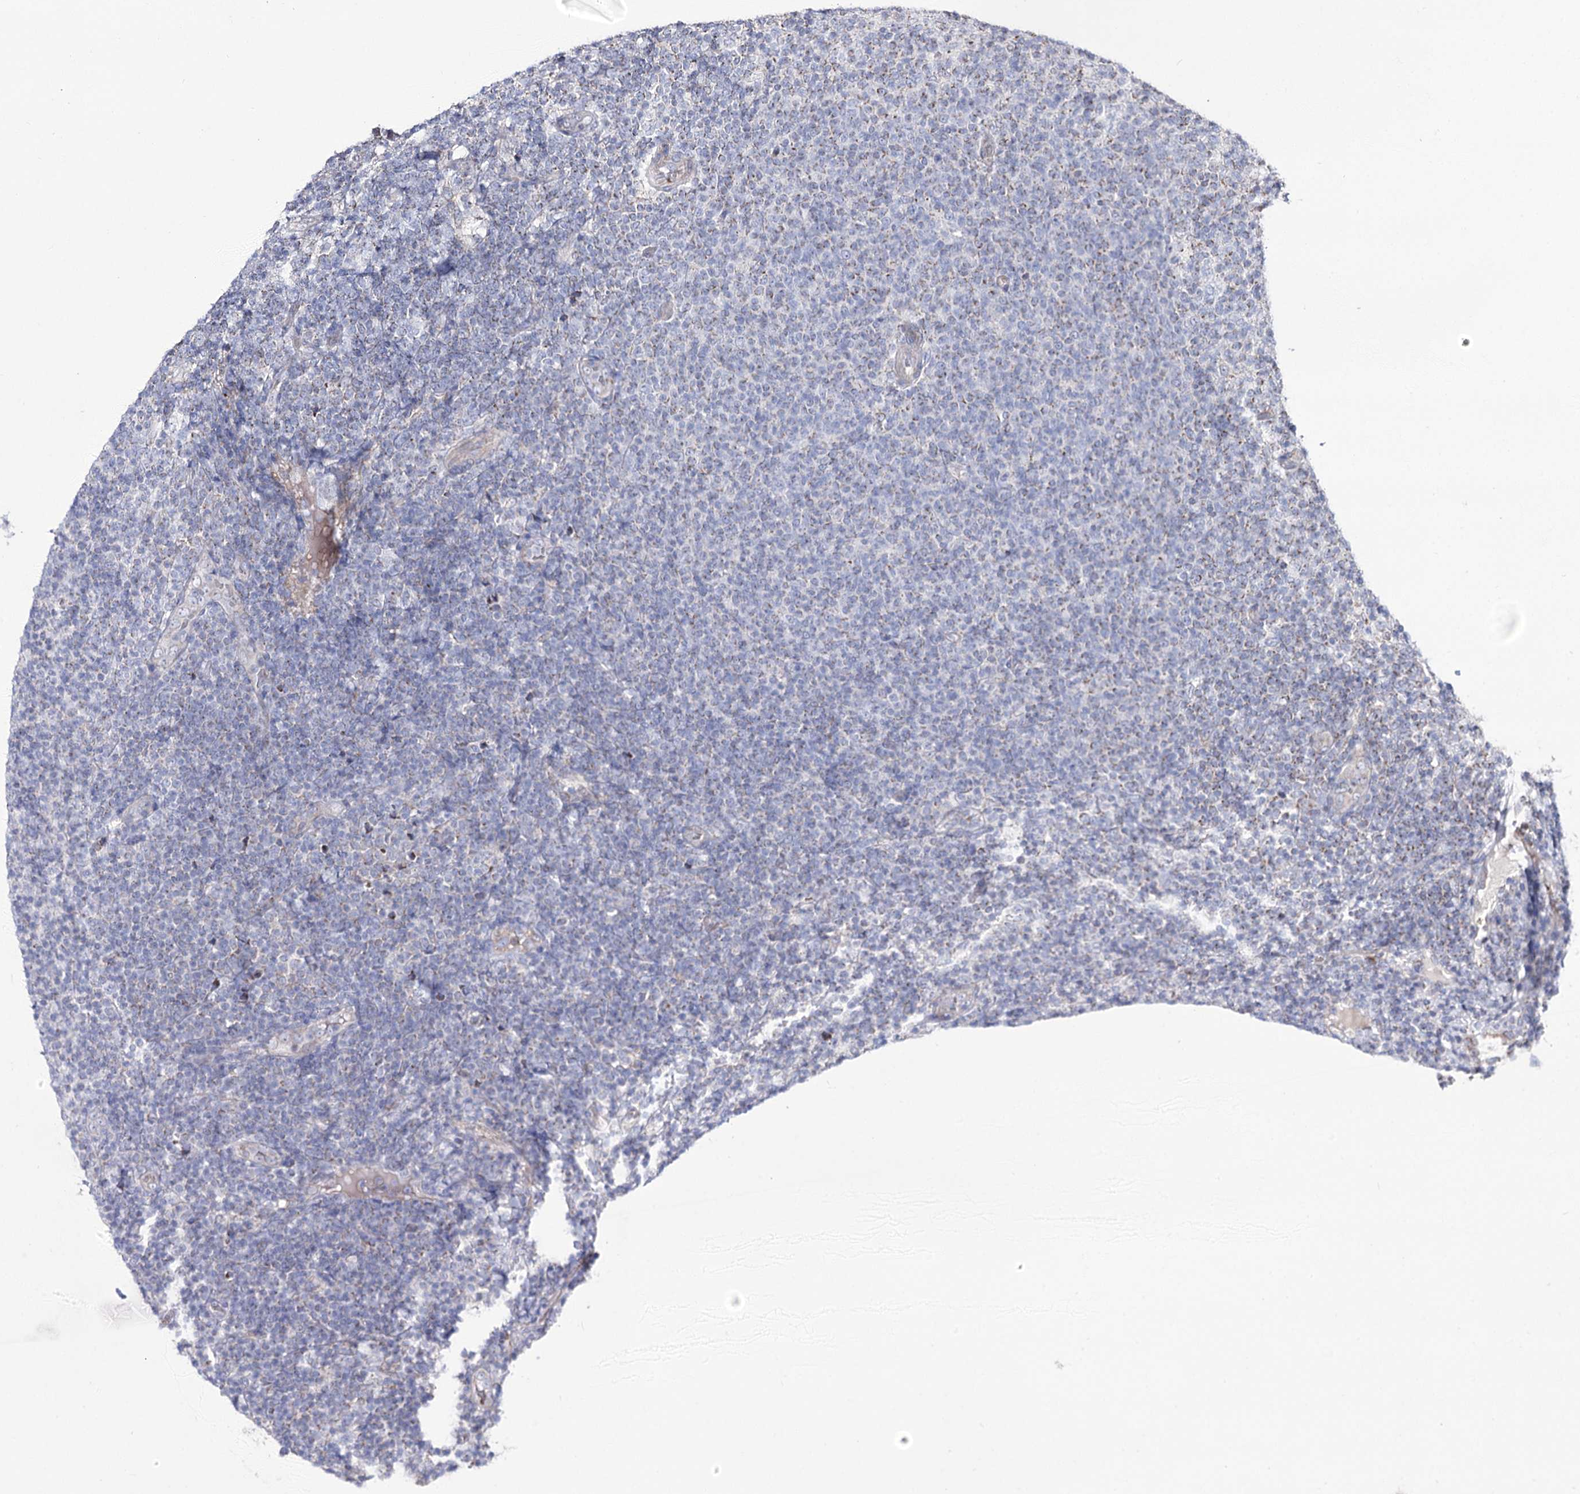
{"staining": {"intensity": "negative", "quantity": "none", "location": "none"}, "tissue": "lymphoma", "cell_type": "Tumor cells", "image_type": "cancer", "snomed": [{"axis": "morphology", "description": "Malignant lymphoma, non-Hodgkin's type, Low grade"}, {"axis": "topography", "description": "Lymph node"}], "caption": "Immunohistochemistry image of lymphoma stained for a protein (brown), which shows no positivity in tumor cells.", "gene": "OSBPL5", "patient": {"sex": "male", "age": 66}}